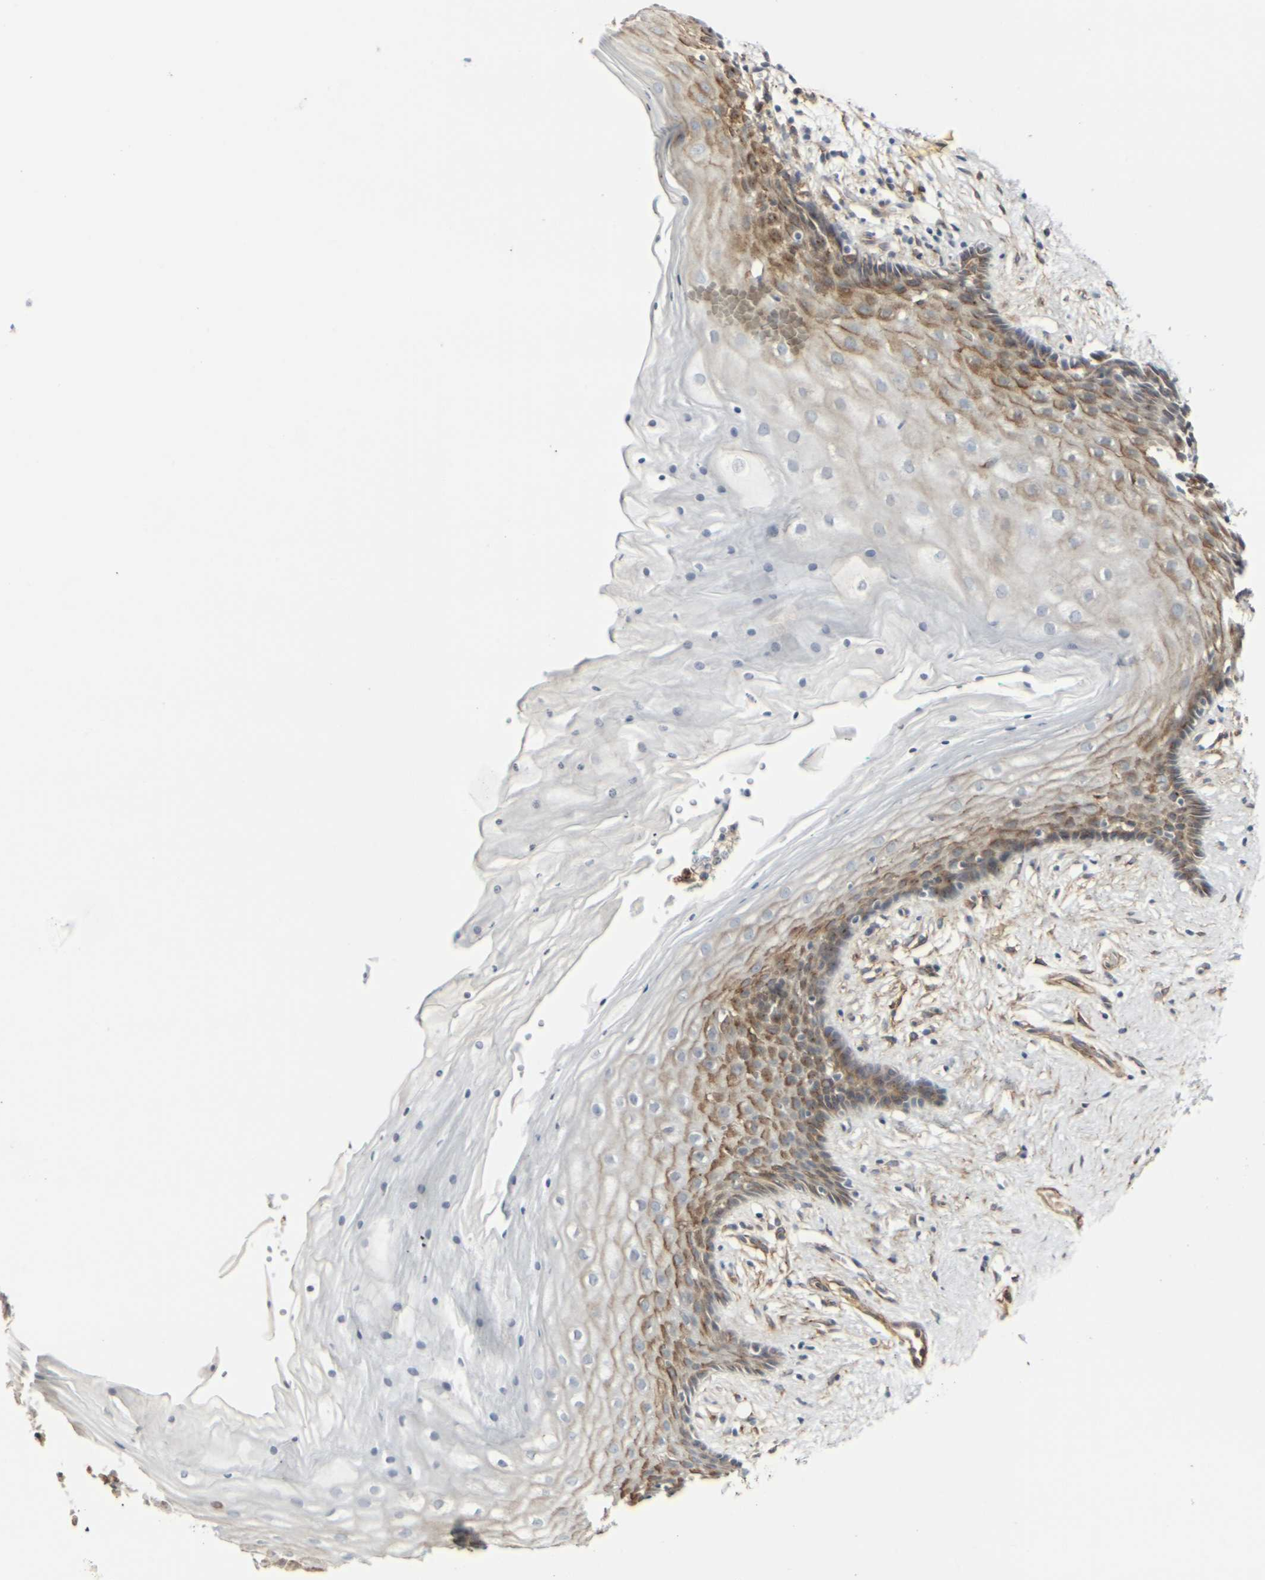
{"staining": {"intensity": "moderate", "quantity": "25%-75%", "location": "cytoplasmic/membranous"}, "tissue": "vagina", "cell_type": "Squamous epithelial cells", "image_type": "normal", "snomed": [{"axis": "morphology", "description": "Normal tissue, NOS"}, {"axis": "topography", "description": "Vagina"}], "caption": "Immunohistochemical staining of normal vagina demonstrates 25%-75% levels of moderate cytoplasmic/membranous protein expression in about 25%-75% of squamous epithelial cells.", "gene": "MYOF", "patient": {"sex": "female", "age": 44}}